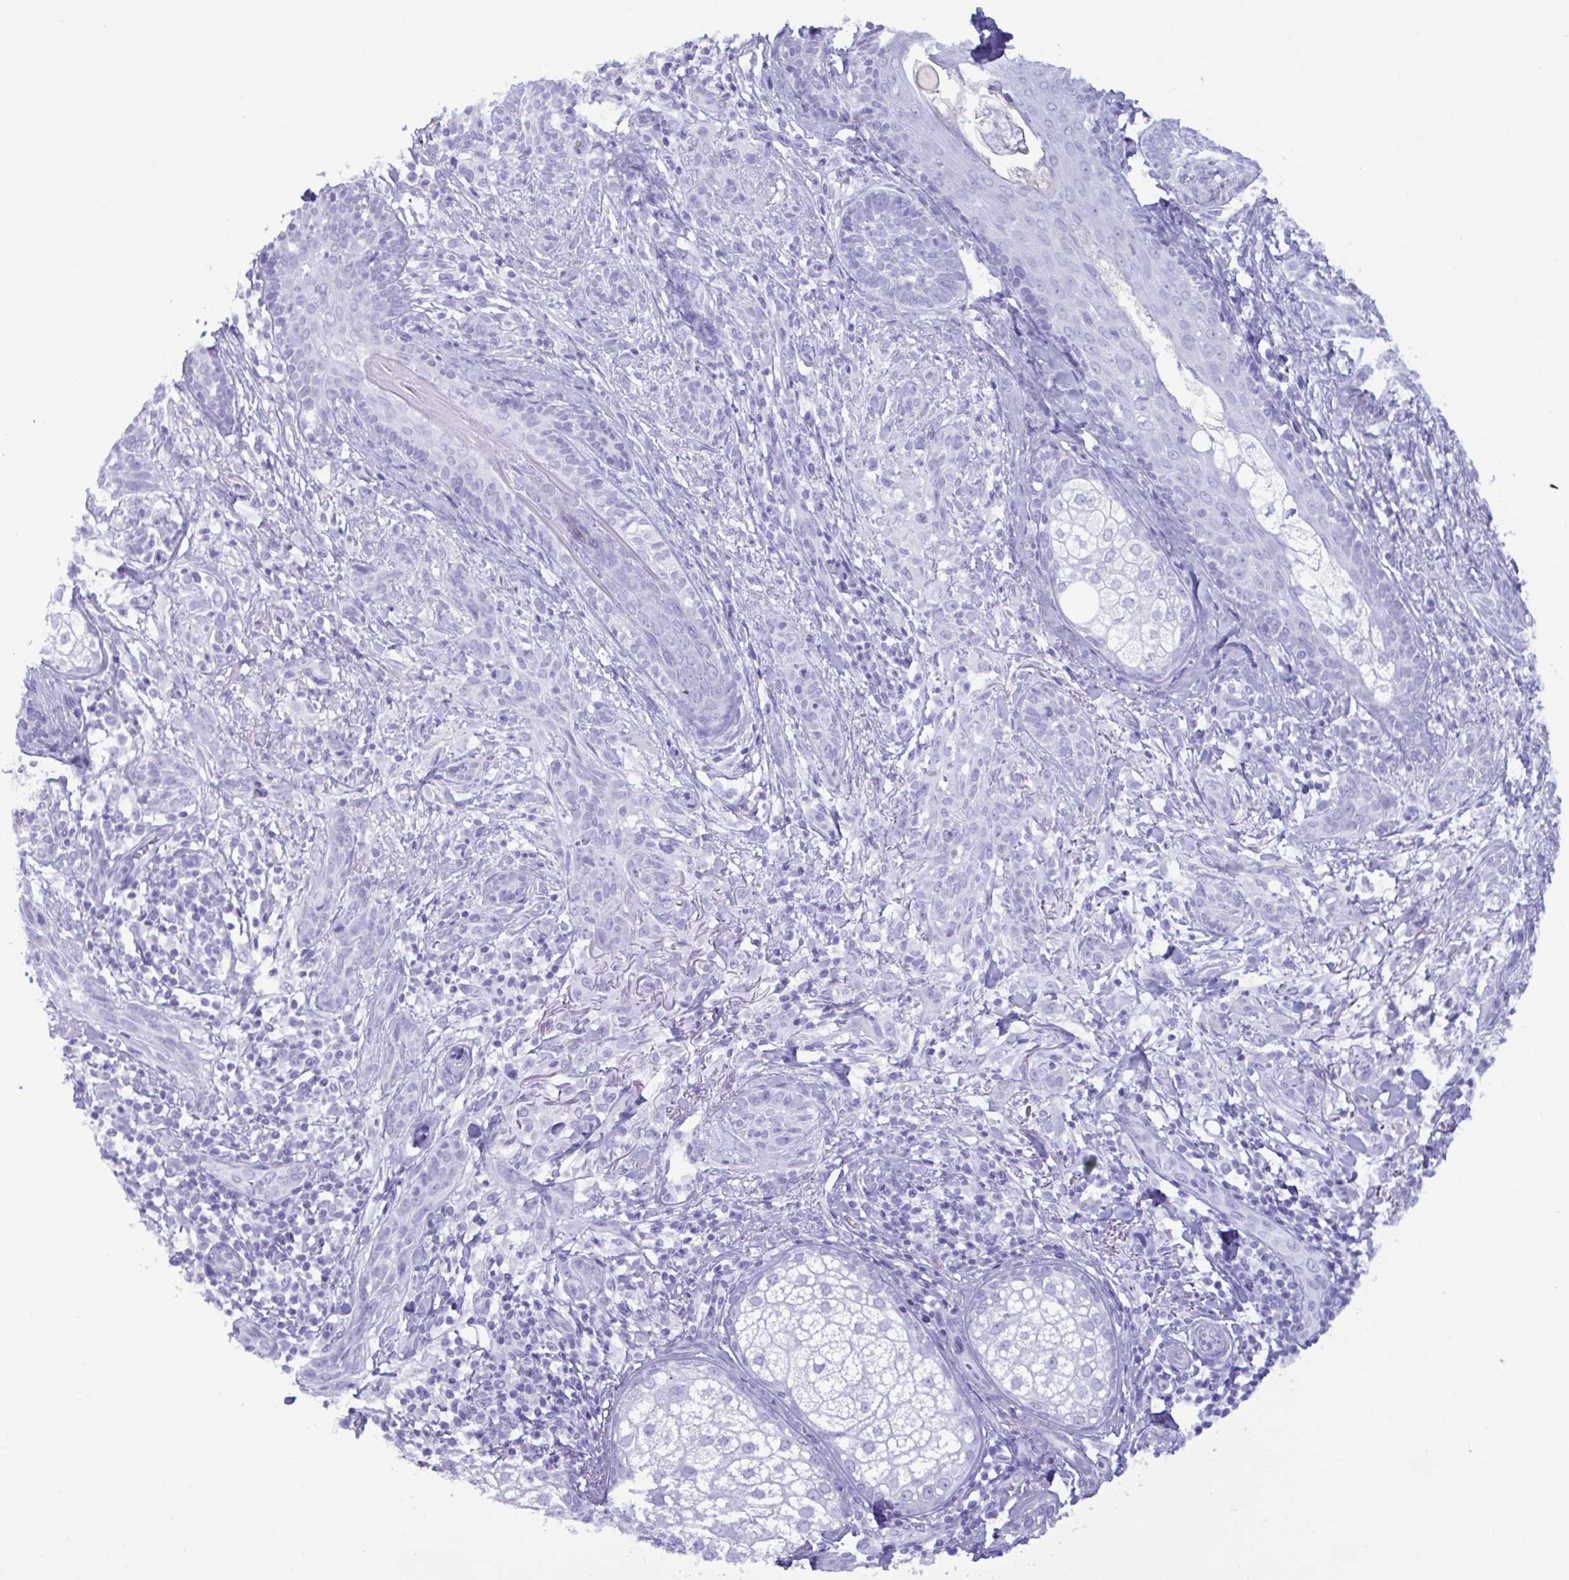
{"staining": {"intensity": "negative", "quantity": "none", "location": "none"}, "tissue": "skin cancer", "cell_type": "Tumor cells", "image_type": "cancer", "snomed": [{"axis": "morphology", "description": "Basal cell carcinoma"}, {"axis": "topography", "description": "Skin"}], "caption": "The immunohistochemistry (IHC) histopathology image has no significant staining in tumor cells of skin cancer tissue.", "gene": "MRGPRG", "patient": {"sex": "male", "age": 75}}